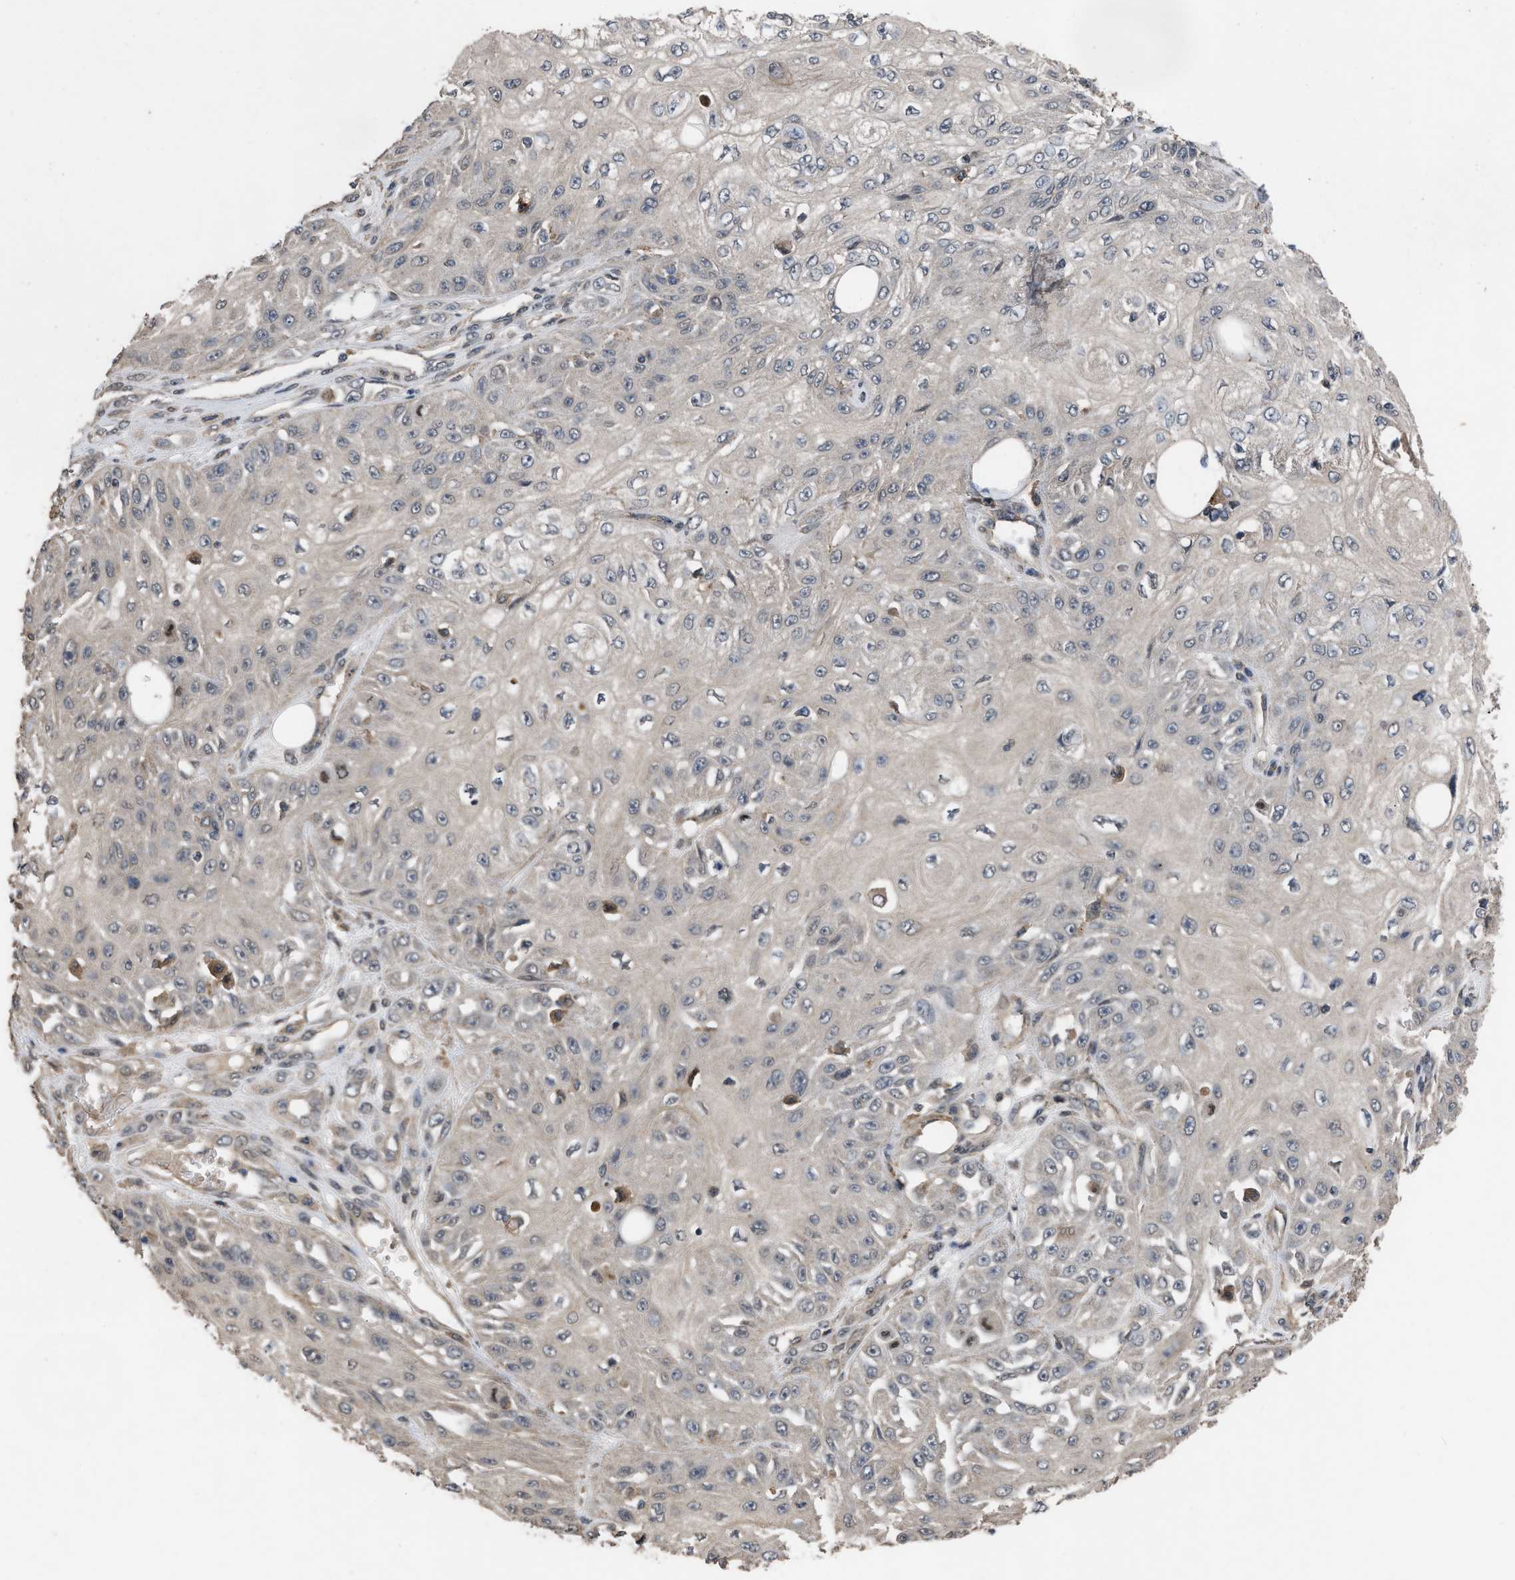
{"staining": {"intensity": "negative", "quantity": "none", "location": "none"}, "tissue": "skin cancer", "cell_type": "Tumor cells", "image_type": "cancer", "snomed": [{"axis": "morphology", "description": "Squamous cell carcinoma, NOS"}, {"axis": "morphology", "description": "Squamous cell carcinoma, metastatic, NOS"}, {"axis": "topography", "description": "Skin"}, {"axis": "topography", "description": "Lymph node"}], "caption": "Immunohistochemistry (IHC) of metastatic squamous cell carcinoma (skin) demonstrates no staining in tumor cells. The staining is performed using DAB brown chromogen with nuclei counter-stained in using hematoxylin.", "gene": "UTRN", "patient": {"sex": "male", "age": 75}}